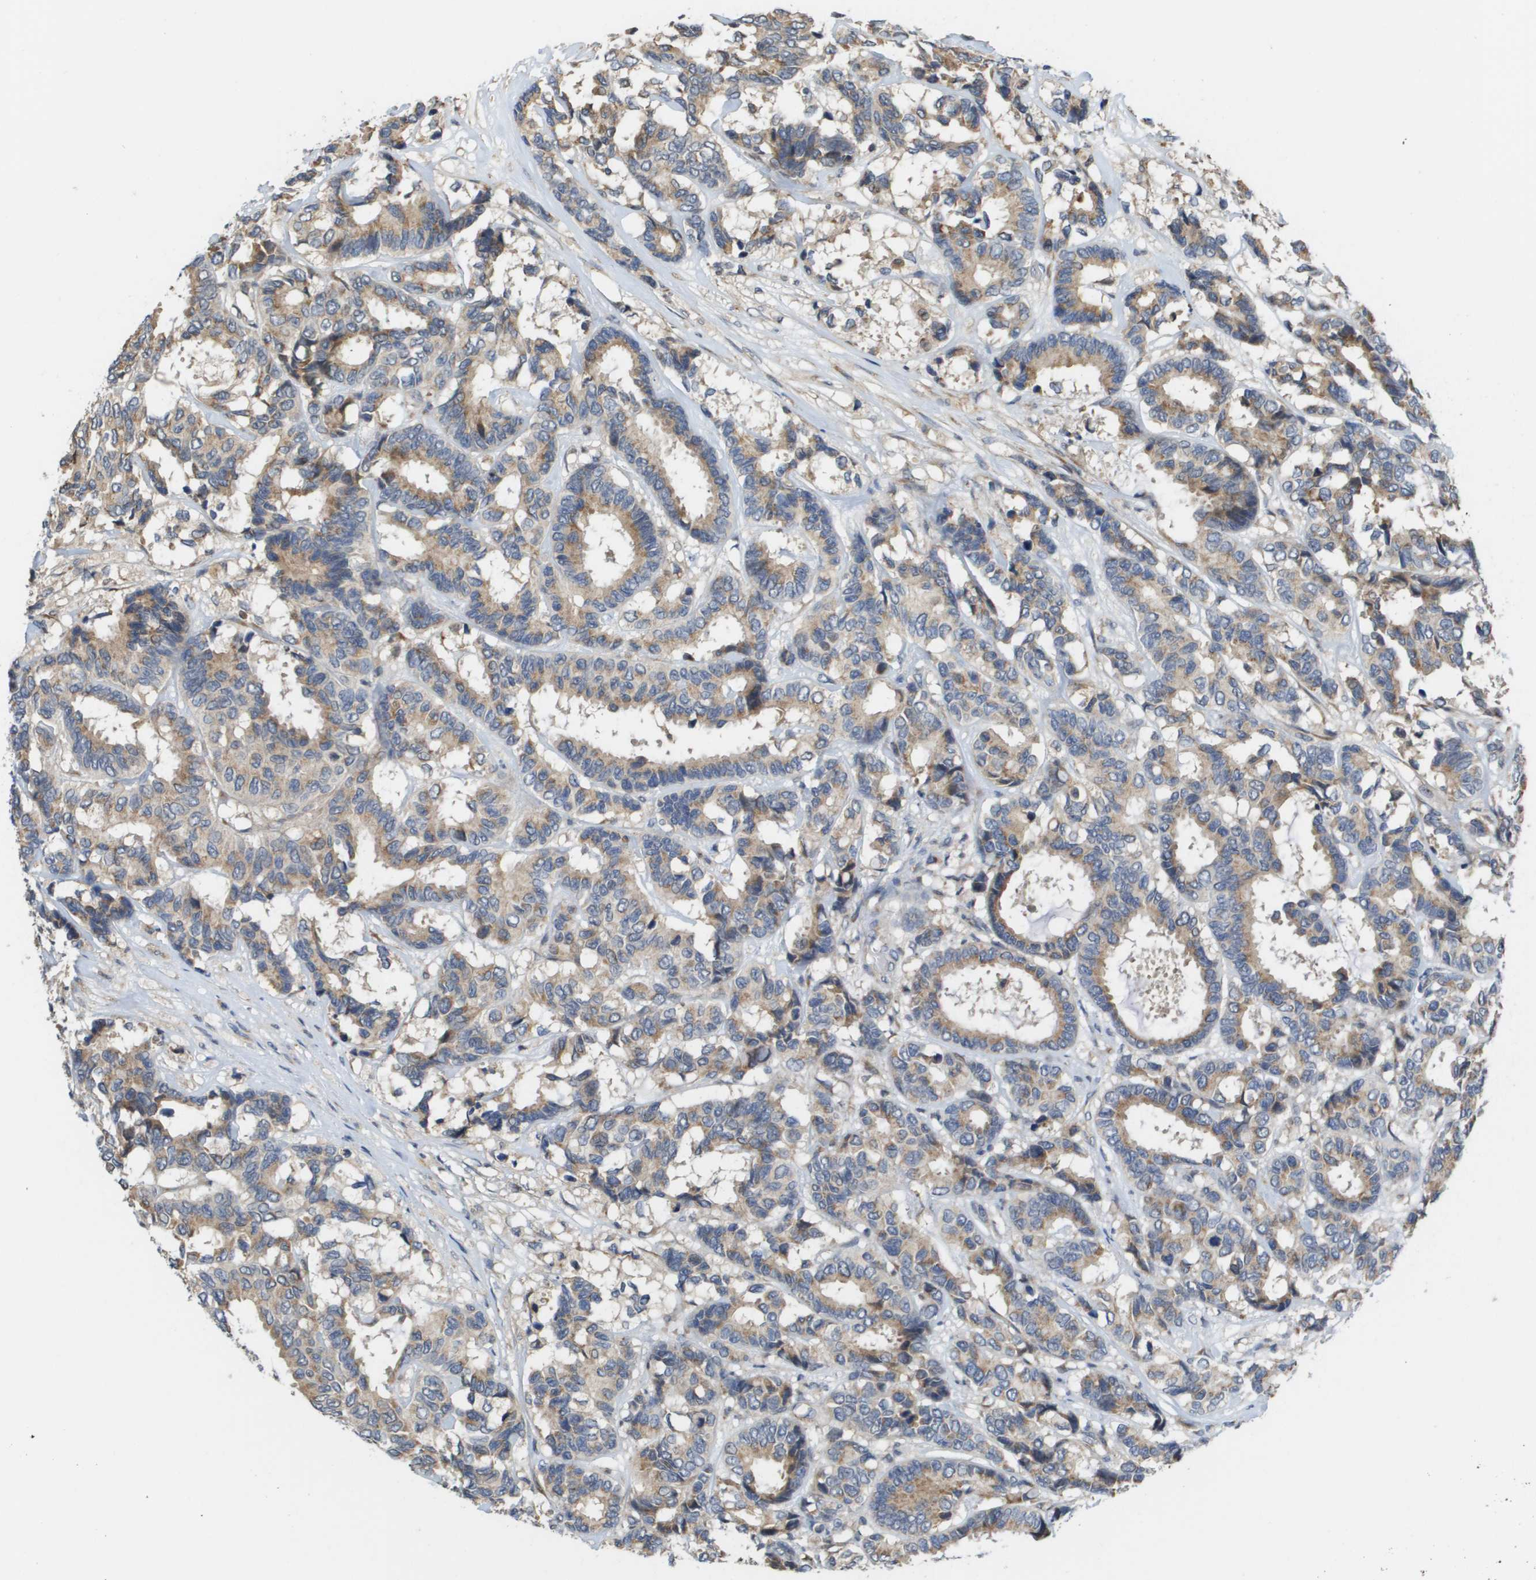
{"staining": {"intensity": "moderate", "quantity": ">75%", "location": "cytoplasmic/membranous"}, "tissue": "breast cancer", "cell_type": "Tumor cells", "image_type": "cancer", "snomed": [{"axis": "morphology", "description": "Duct carcinoma"}, {"axis": "topography", "description": "Breast"}], "caption": "Immunohistochemistry histopathology image of invasive ductal carcinoma (breast) stained for a protein (brown), which demonstrates medium levels of moderate cytoplasmic/membranous positivity in about >75% of tumor cells.", "gene": "PCK1", "patient": {"sex": "female", "age": 87}}